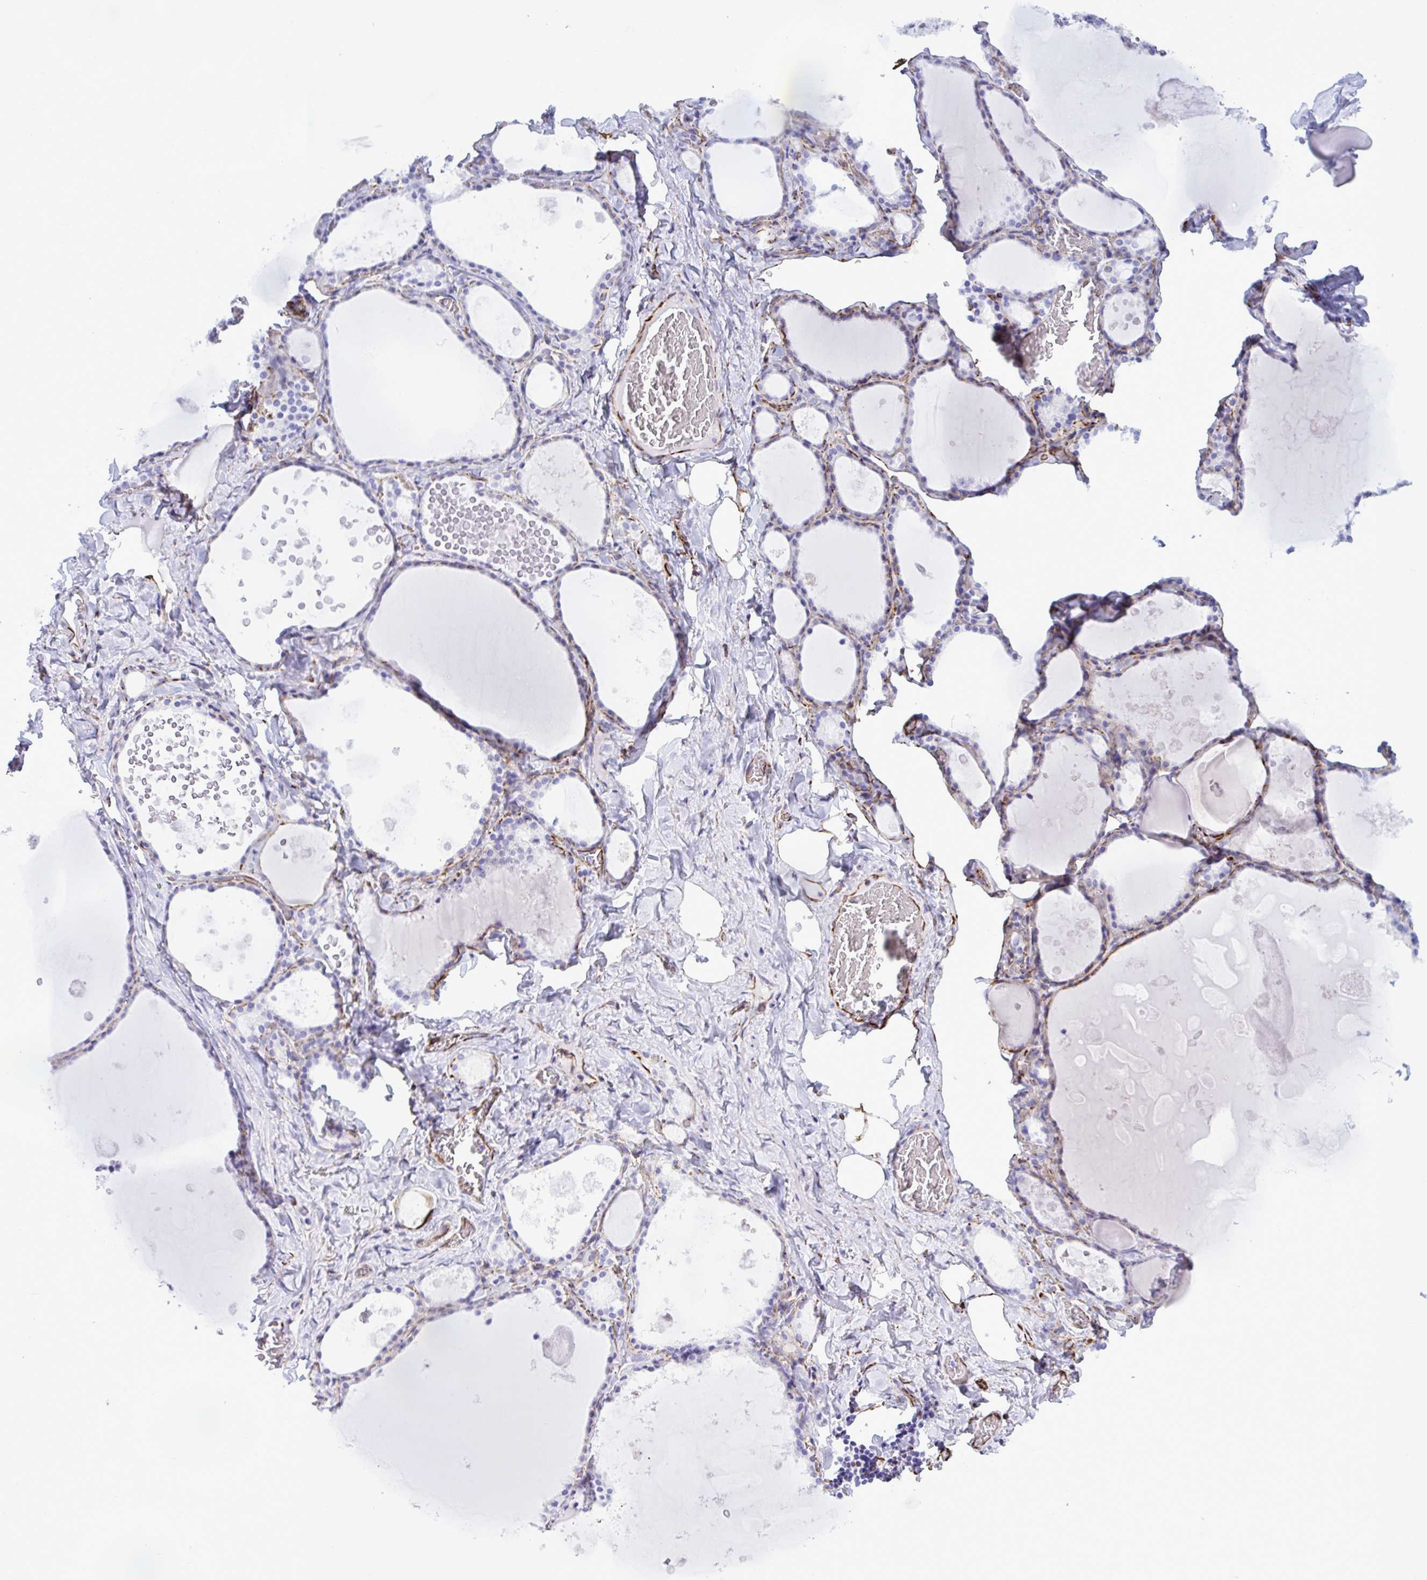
{"staining": {"intensity": "moderate", "quantity": "<25%", "location": "cytoplasmic/membranous"}, "tissue": "thyroid gland", "cell_type": "Glandular cells", "image_type": "normal", "snomed": [{"axis": "morphology", "description": "Normal tissue, NOS"}, {"axis": "topography", "description": "Thyroid gland"}], "caption": "Immunohistochemical staining of benign thyroid gland displays moderate cytoplasmic/membranous protein positivity in approximately <25% of glandular cells. The staining is performed using DAB brown chromogen to label protein expression. The nuclei are counter-stained blue using hematoxylin.", "gene": "SMAD5", "patient": {"sex": "male", "age": 56}}